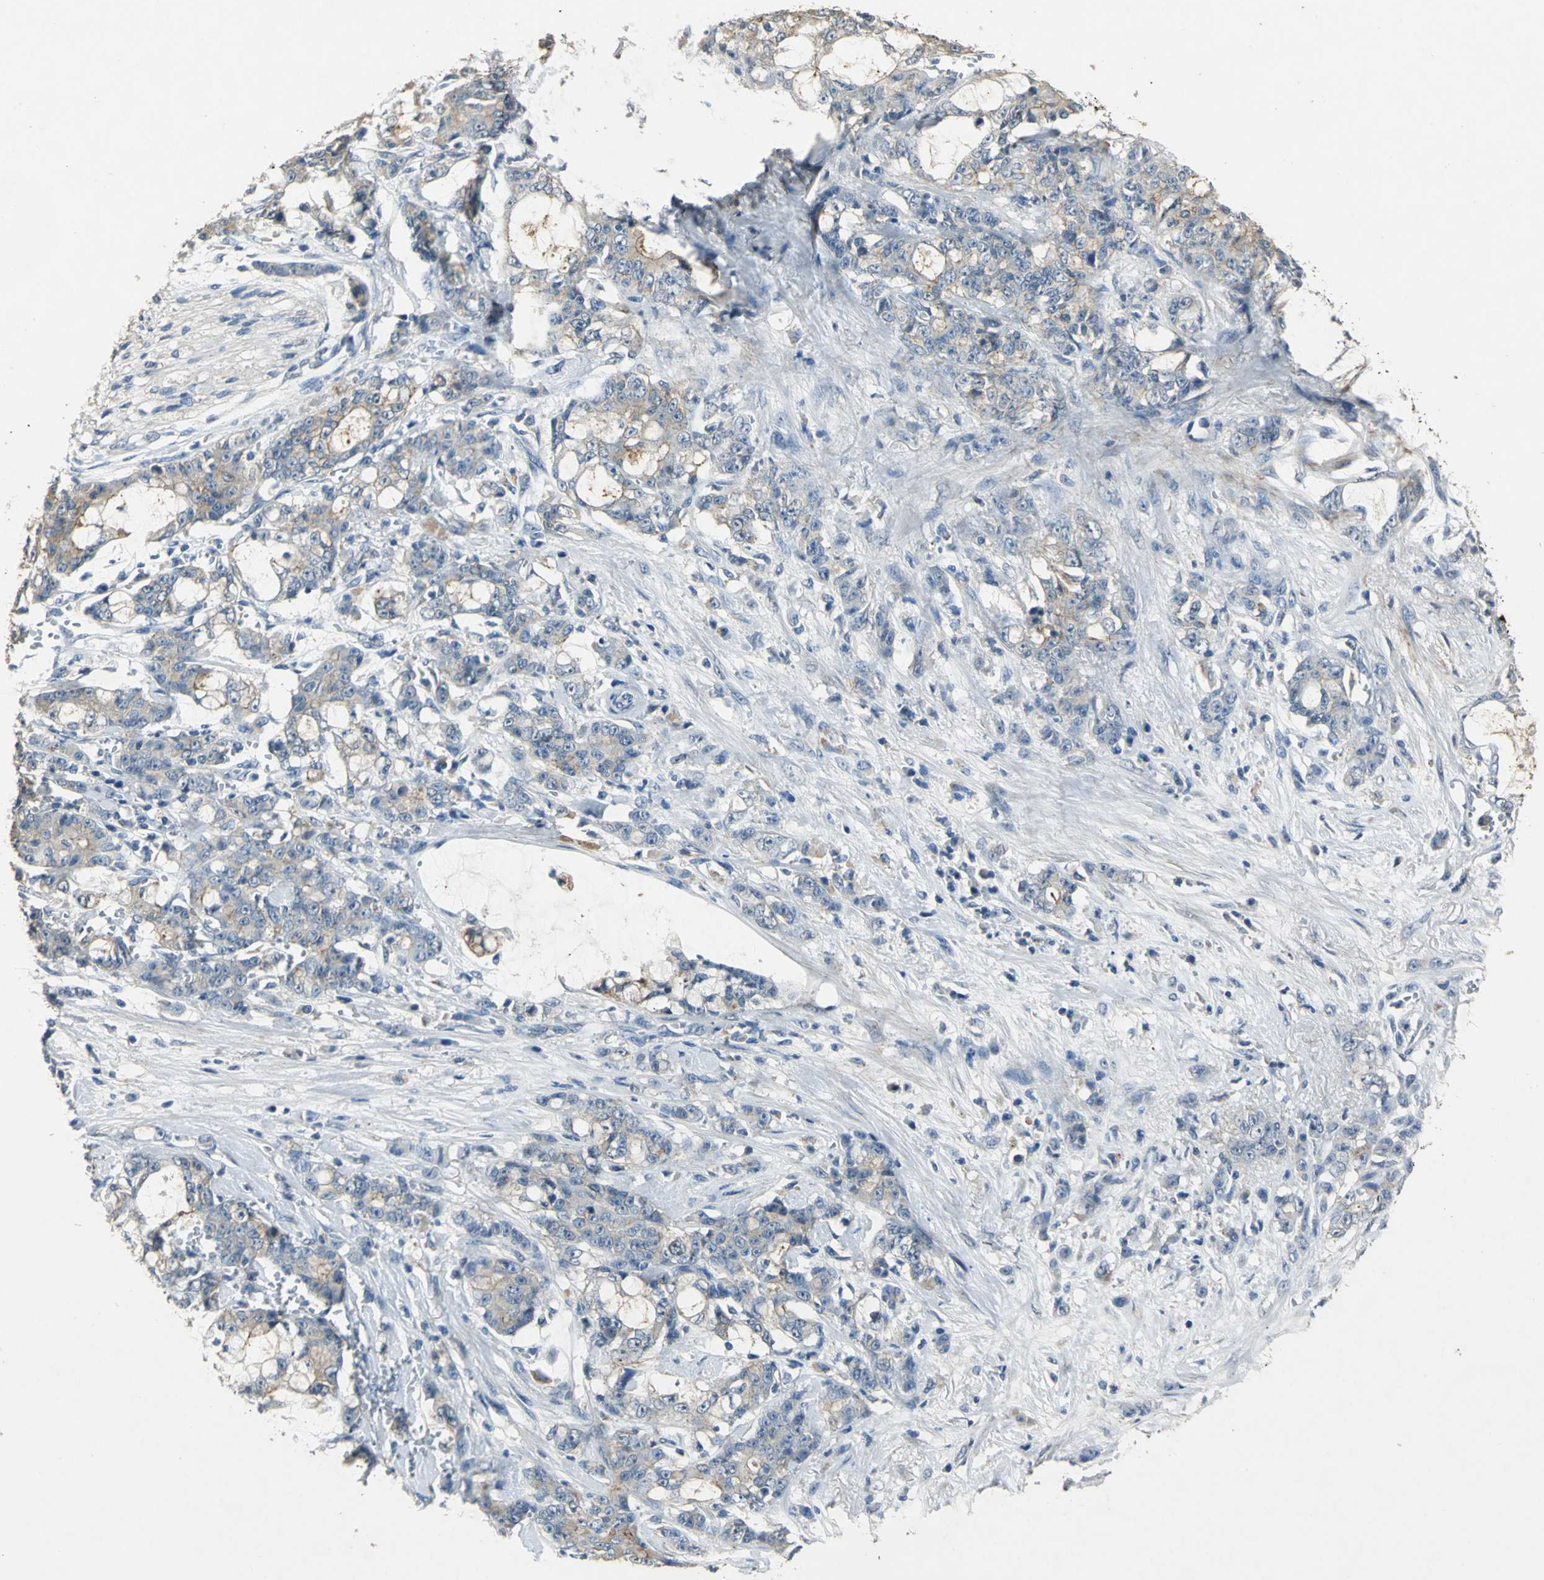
{"staining": {"intensity": "weak", "quantity": ">75%", "location": "cytoplasmic/membranous"}, "tissue": "pancreatic cancer", "cell_type": "Tumor cells", "image_type": "cancer", "snomed": [{"axis": "morphology", "description": "Adenocarcinoma, NOS"}, {"axis": "topography", "description": "Pancreas"}], "caption": "Immunohistochemical staining of pancreatic adenocarcinoma shows low levels of weak cytoplasmic/membranous expression in about >75% of tumor cells.", "gene": "OCLN", "patient": {"sex": "female", "age": 73}}